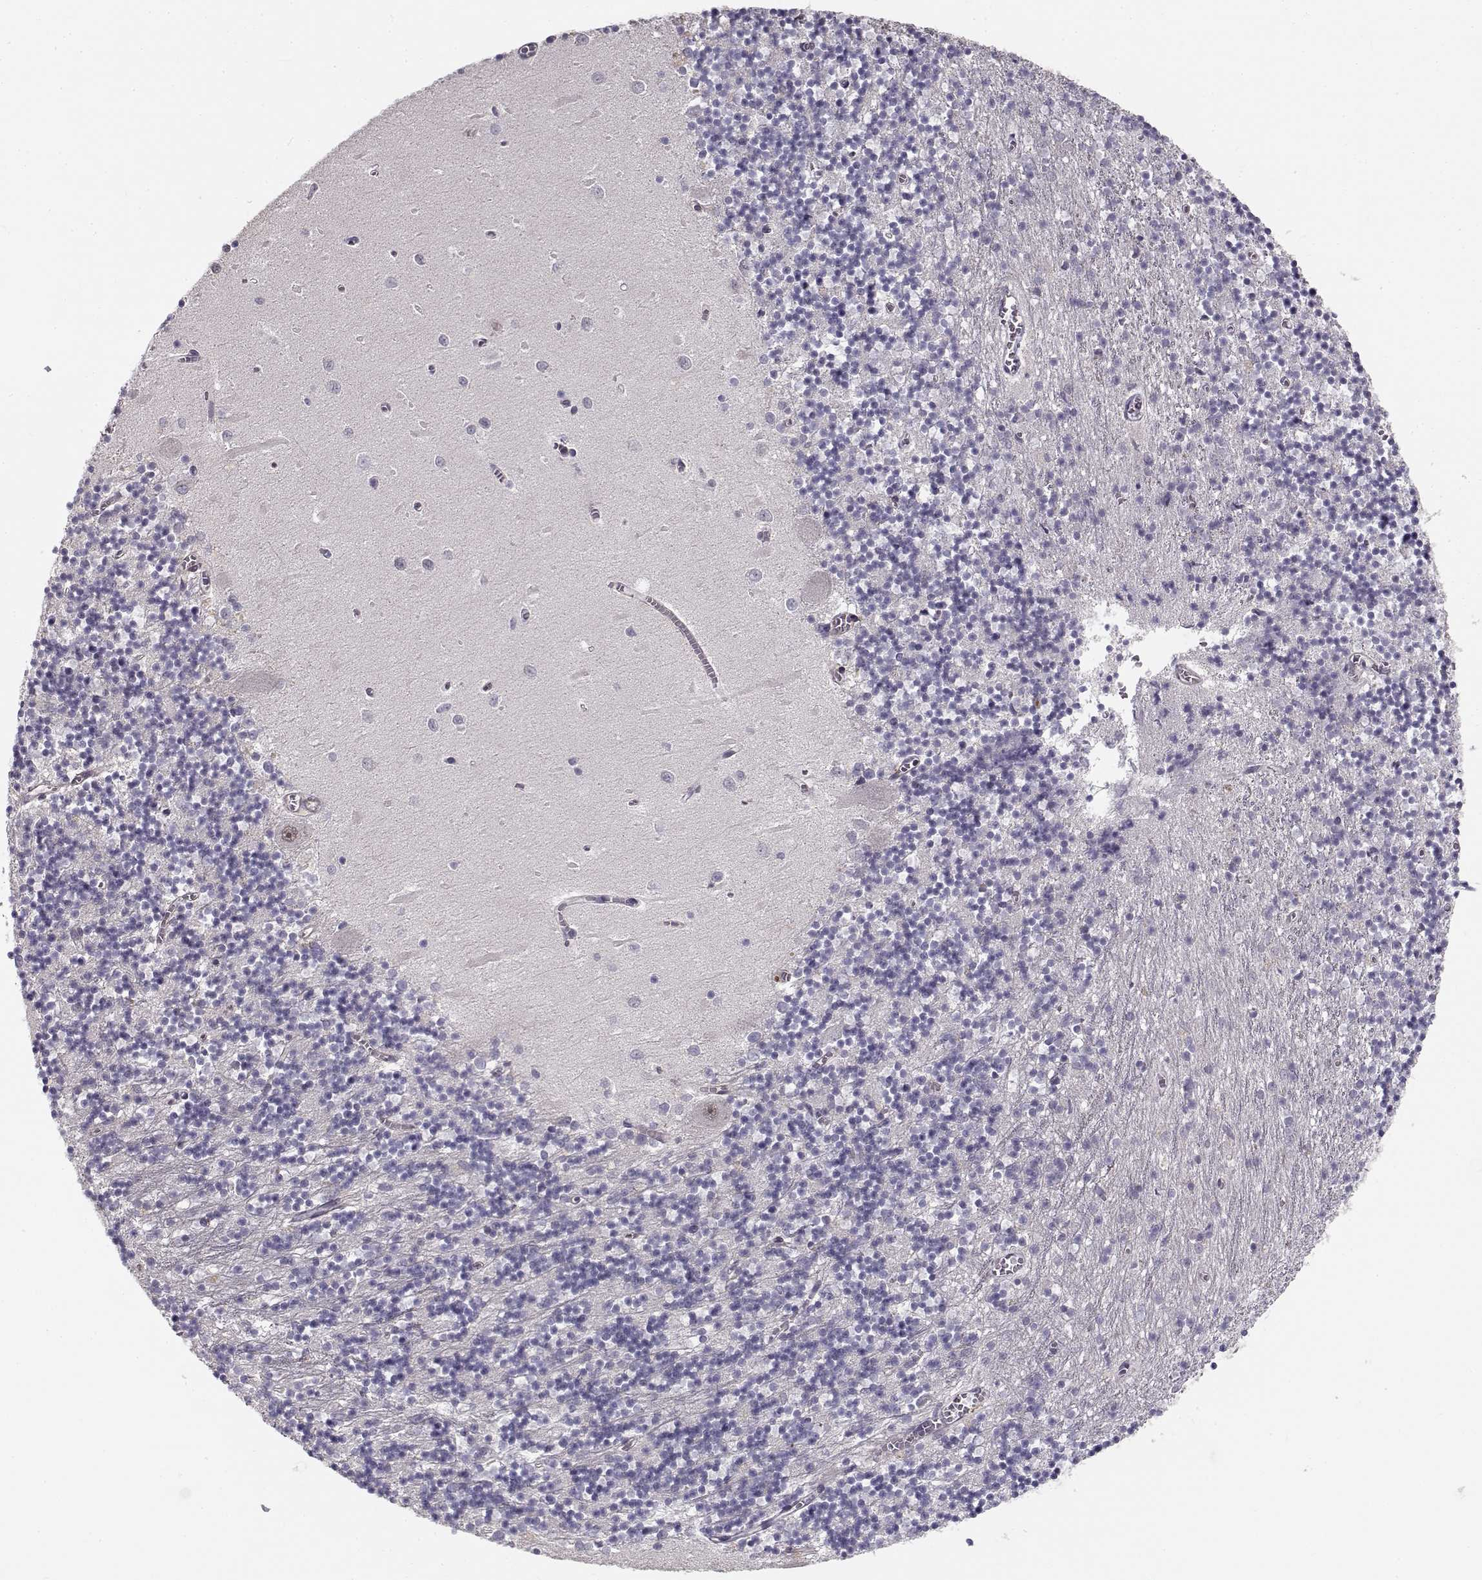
{"staining": {"intensity": "negative", "quantity": "none", "location": "none"}, "tissue": "cerebellum", "cell_type": "Cells in granular layer", "image_type": "normal", "snomed": [{"axis": "morphology", "description": "Normal tissue, NOS"}, {"axis": "topography", "description": "Cerebellum"}], "caption": "Normal cerebellum was stained to show a protein in brown. There is no significant expression in cells in granular layer. Nuclei are stained in blue.", "gene": "RGS9BP", "patient": {"sex": "female", "age": 64}}